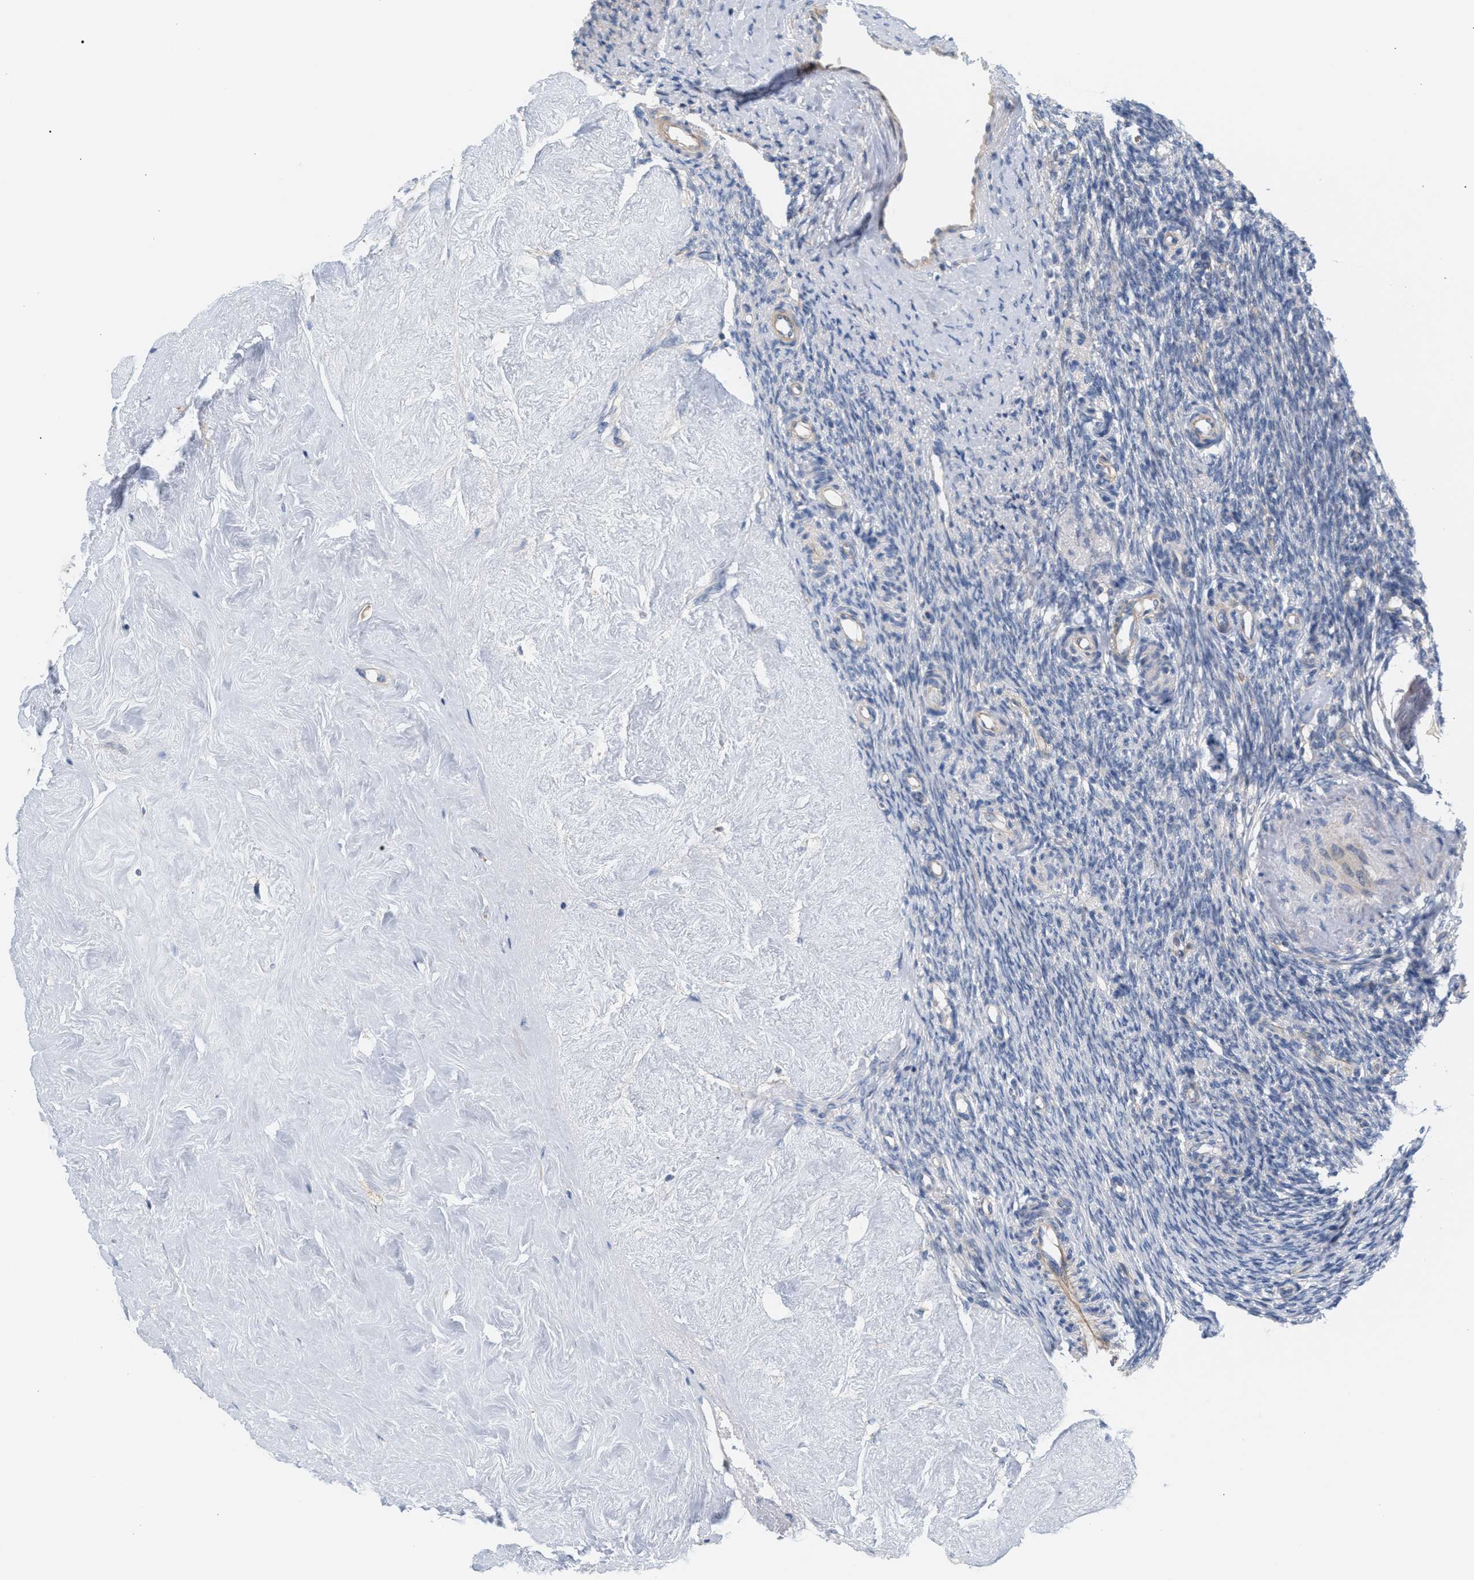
{"staining": {"intensity": "moderate", "quantity": ">75%", "location": "cytoplasmic/membranous"}, "tissue": "ovary", "cell_type": "Follicle cells", "image_type": "normal", "snomed": [{"axis": "morphology", "description": "Normal tissue, NOS"}, {"axis": "topography", "description": "Ovary"}], "caption": "A high-resolution histopathology image shows immunohistochemistry staining of unremarkable ovary, which shows moderate cytoplasmic/membranous expression in about >75% of follicle cells. (IHC, brightfield microscopy, high magnification).", "gene": "LRCH1", "patient": {"sex": "female", "age": 41}}